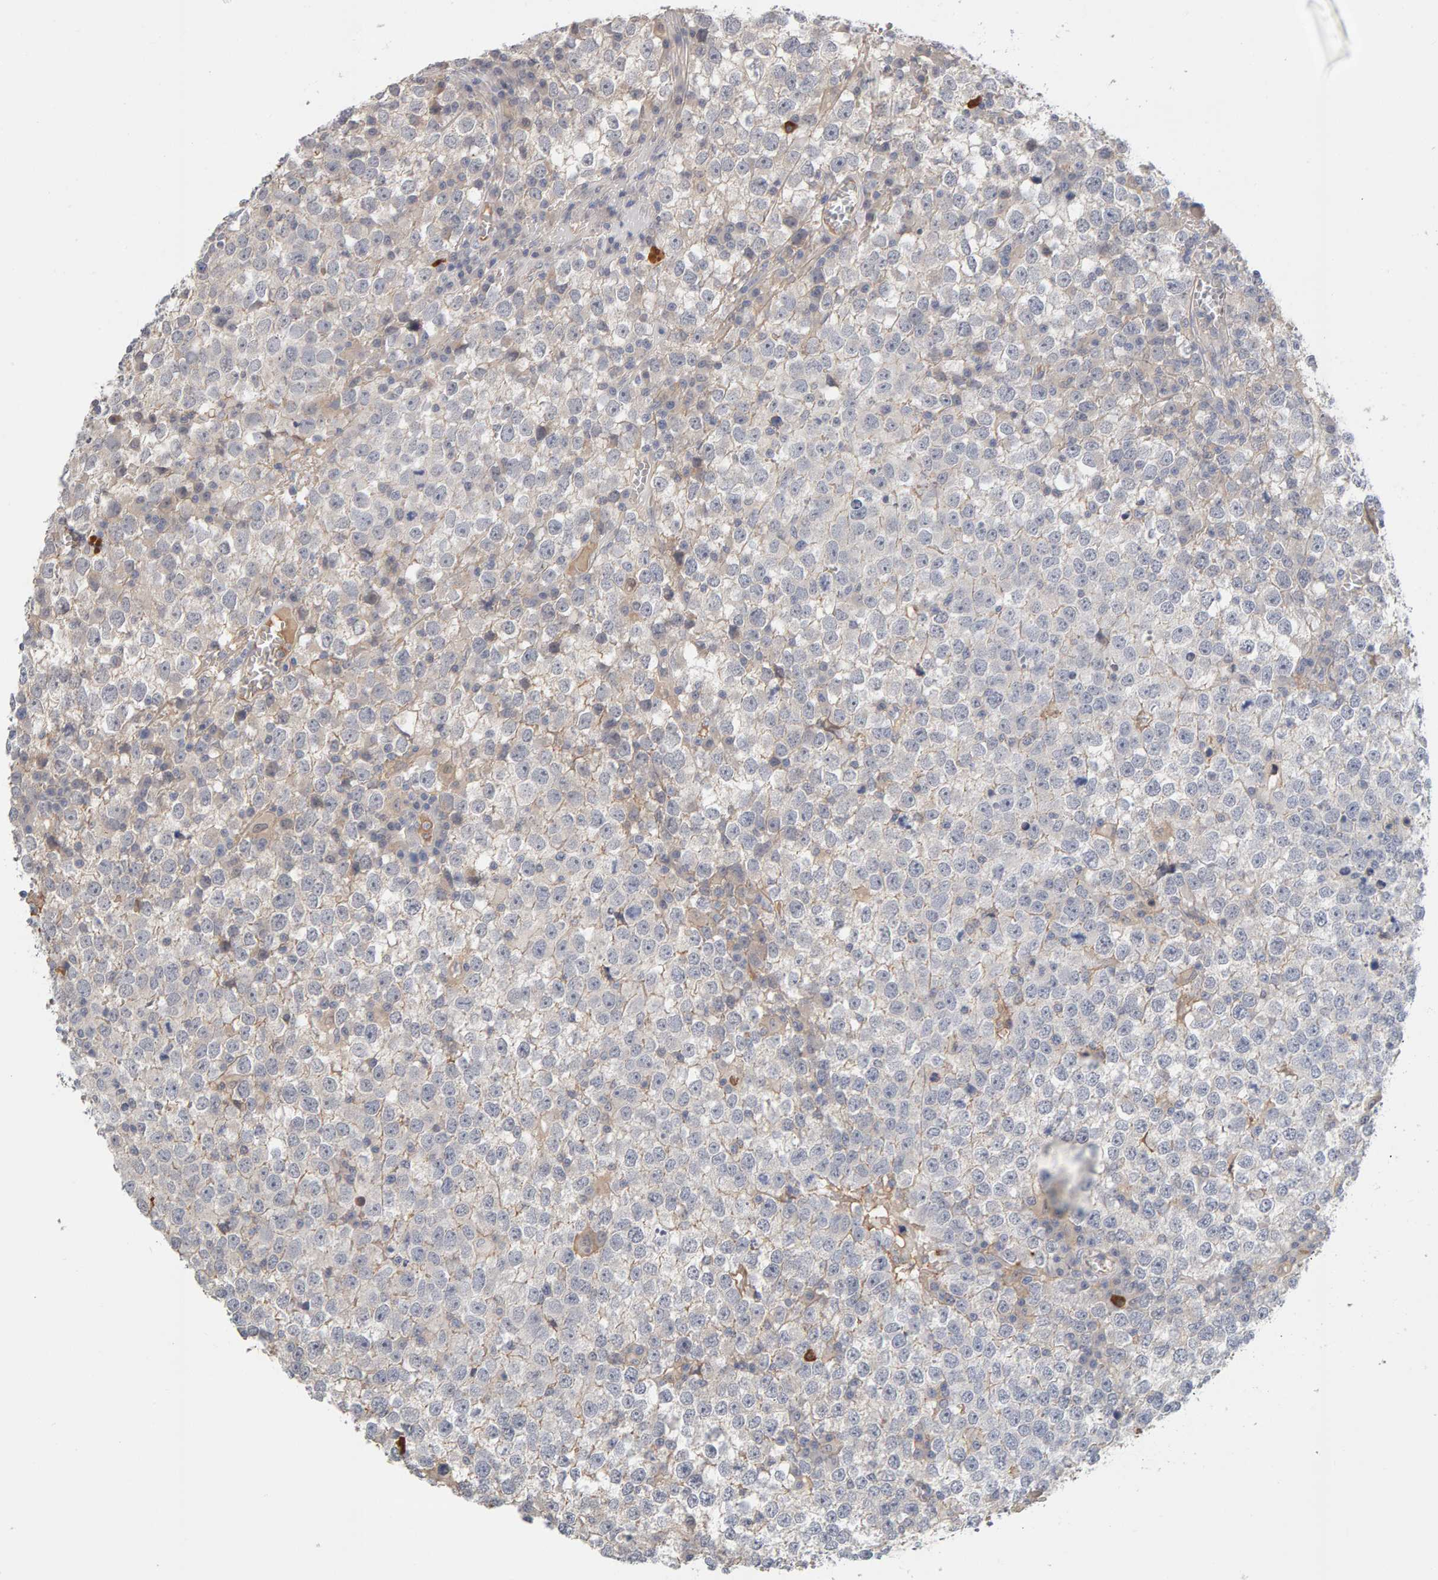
{"staining": {"intensity": "negative", "quantity": "none", "location": "none"}, "tissue": "testis cancer", "cell_type": "Tumor cells", "image_type": "cancer", "snomed": [{"axis": "morphology", "description": "Seminoma, NOS"}, {"axis": "topography", "description": "Testis"}], "caption": "Human testis cancer stained for a protein using IHC shows no staining in tumor cells.", "gene": "GFUS", "patient": {"sex": "male", "age": 65}}